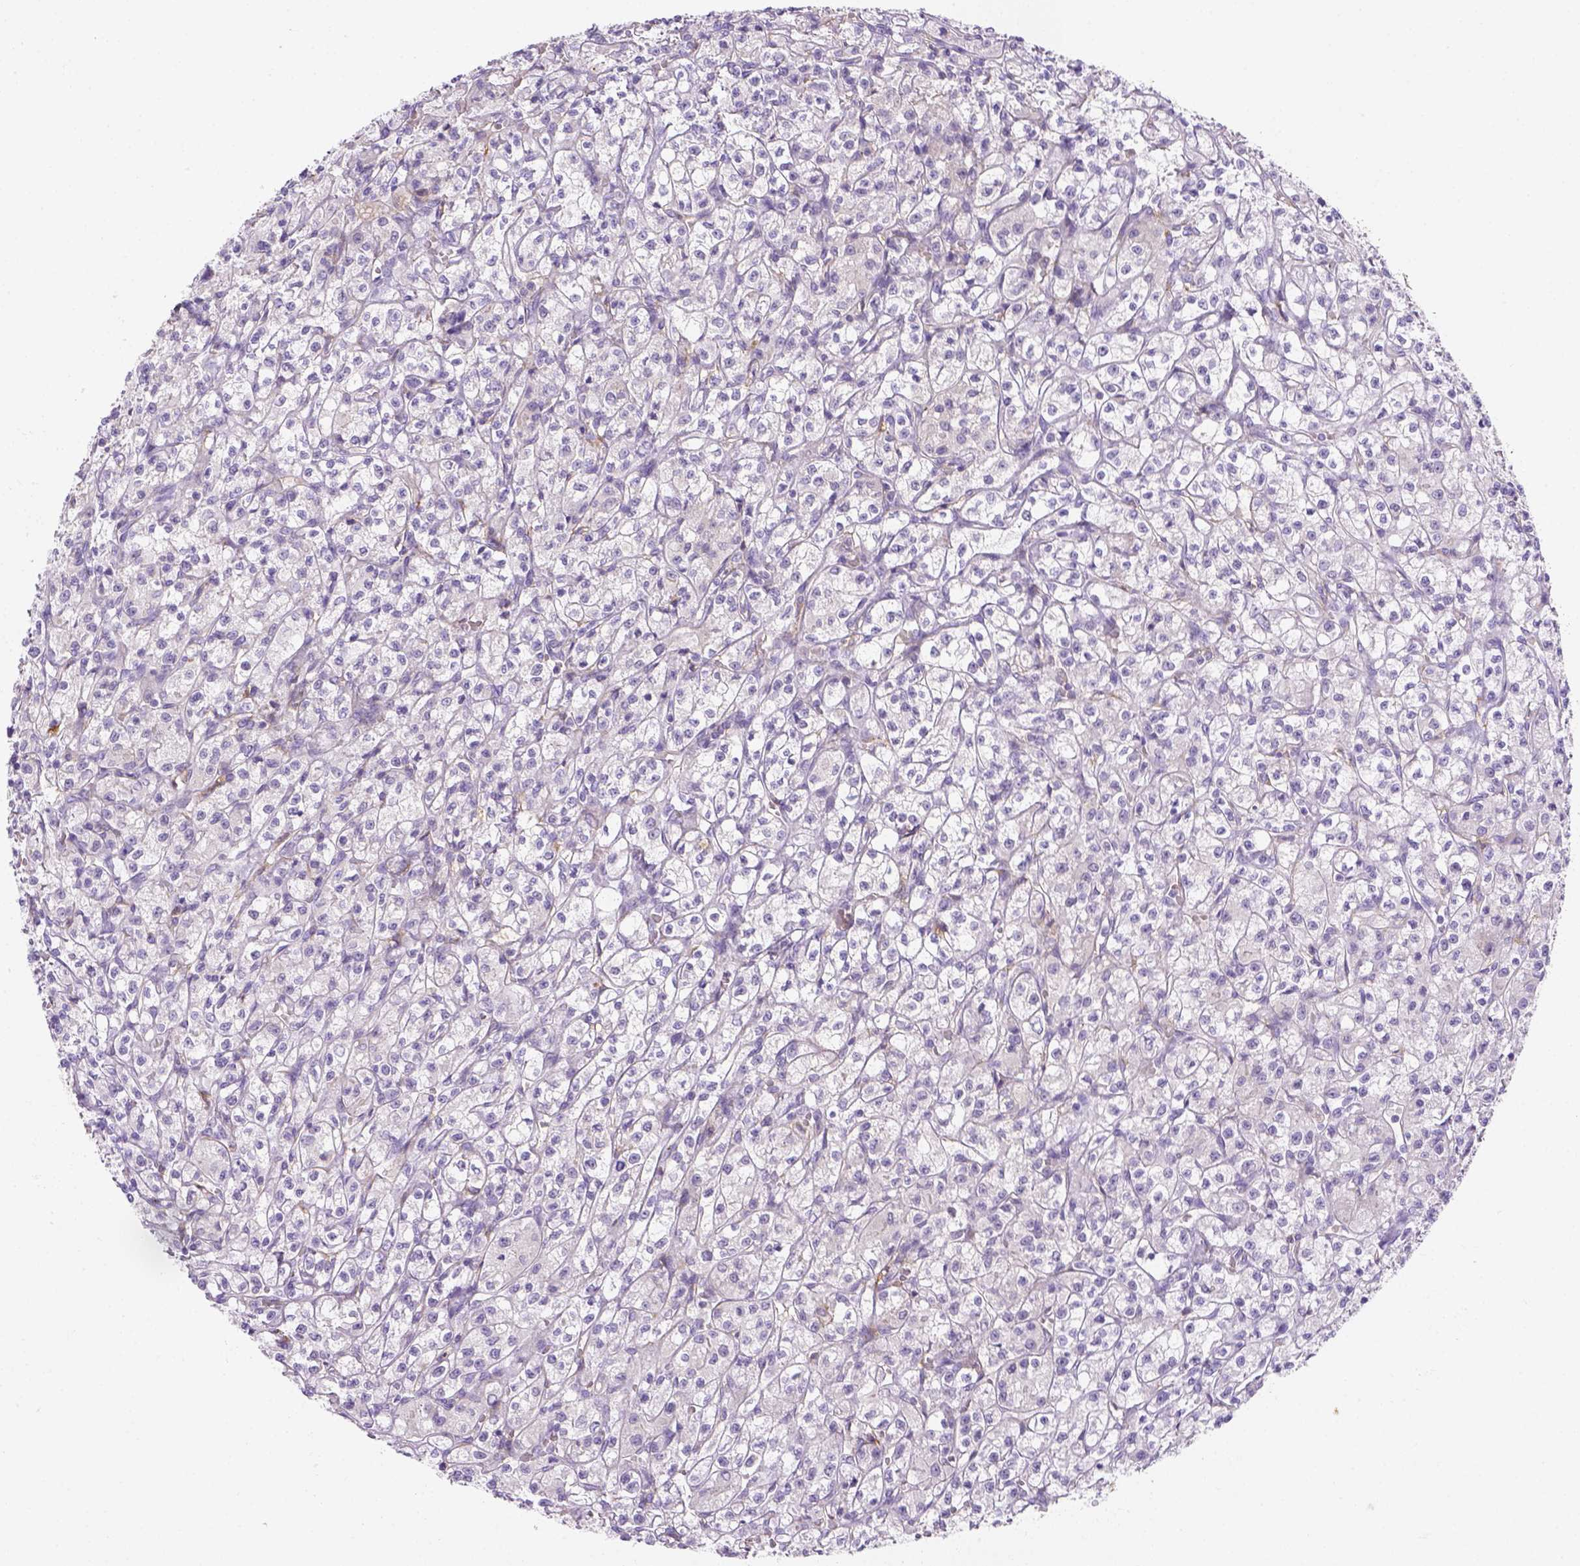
{"staining": {"intensity": "negative", "quantity": "none", "location": "none"}, "tissue": "renal cancer", "cell_type": "Tumor cells", "image_type": "cancer", "snomed": [{"axis": "morphology", "description": "Adenocarcinoma, NOS"}, {"axis": "topography", "description": "Kidney"}], "caption": "This is a image of immunohistochemistry staining of renal adenocarcinoma, which shows no staining in tumor cells. (DAB (3,3'-diaminobenzidine) immunohistochemistry, high magnification).", "gene": "CACNB1", "patient": {"sex": "female", "age": 70}}